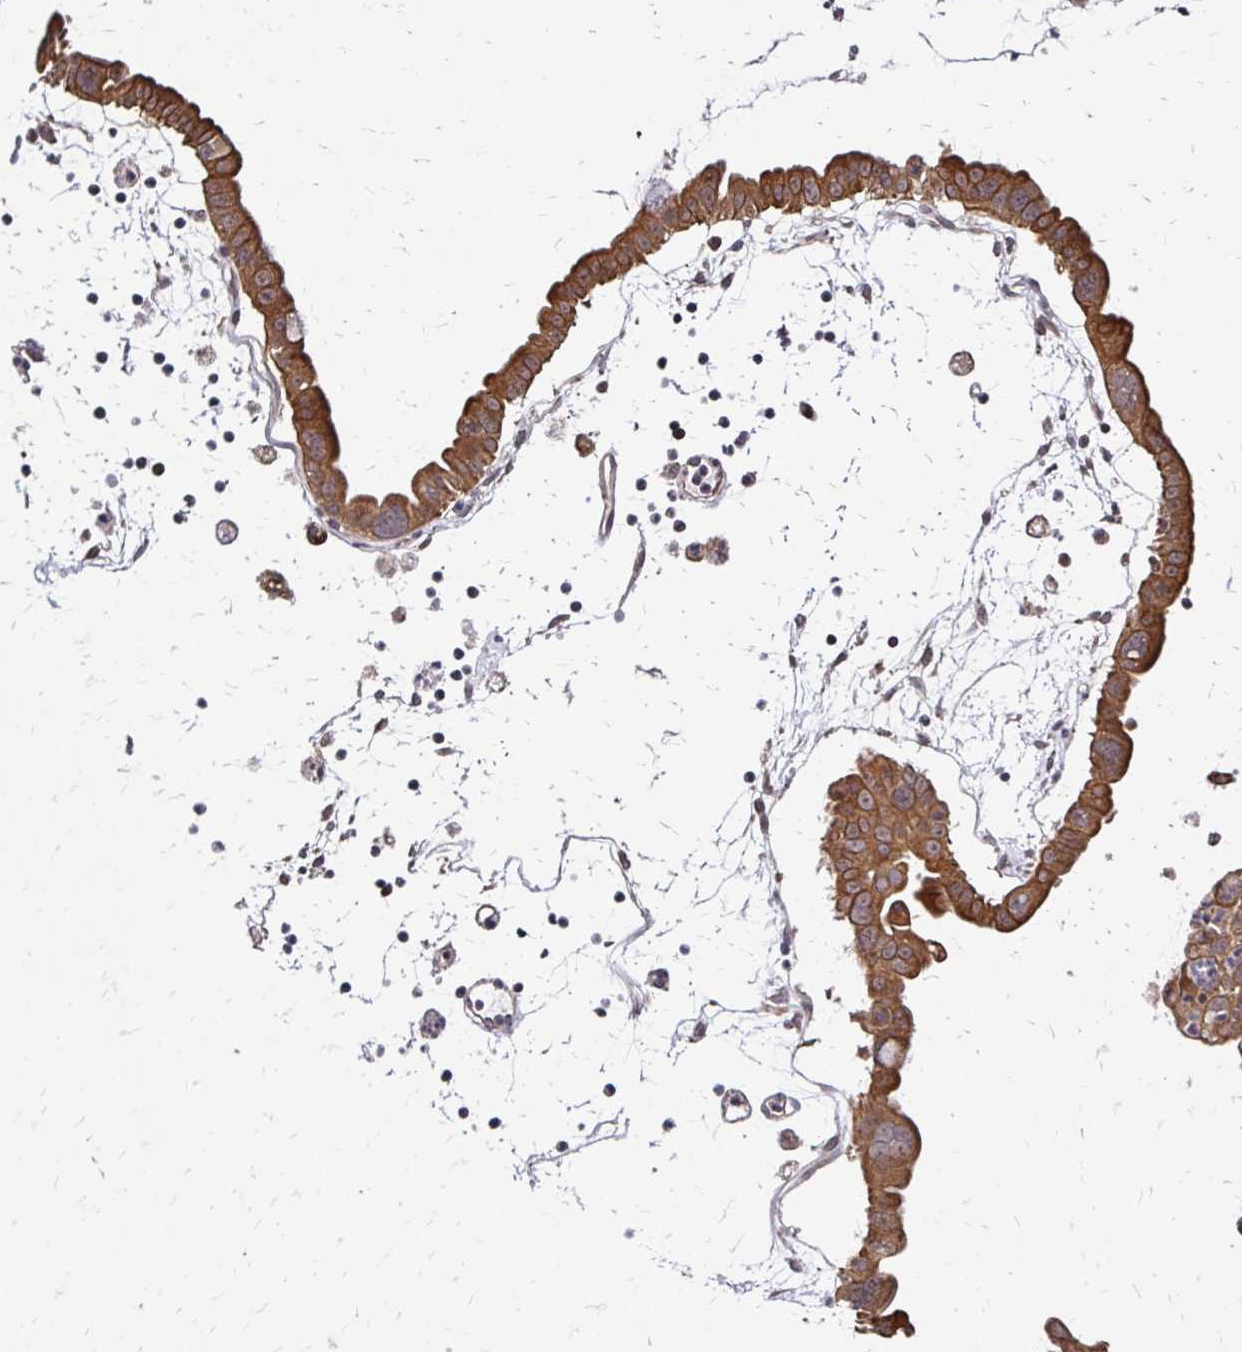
{"staining": {"intensity": "strong", "quantity": ">75%", "location": "cytoplasmic/membranous"}, "tissue": "ovarian cancer", "cell_type": "Tumor cells", "image_type": "cancer", "snomed": [{"axis": "morphology", "description": "Cystadenocarcinoma, mucinous, NOS"}, {"axis": "topography", "description": "Ovary"}], "caption": "Brown immunohistochemical staining in human ovarian mucinous cystadenocarcinoma reveals strong cytoplasmic/membranous positivity in approximately >75% of tumor cells. The staining is performed using DAB brown chromogen to label protein expression. The nuclei are counter-stained blue using hematoxylin.", "gene": "ZW10", "patient": {"sex": "female", "age": 61}}